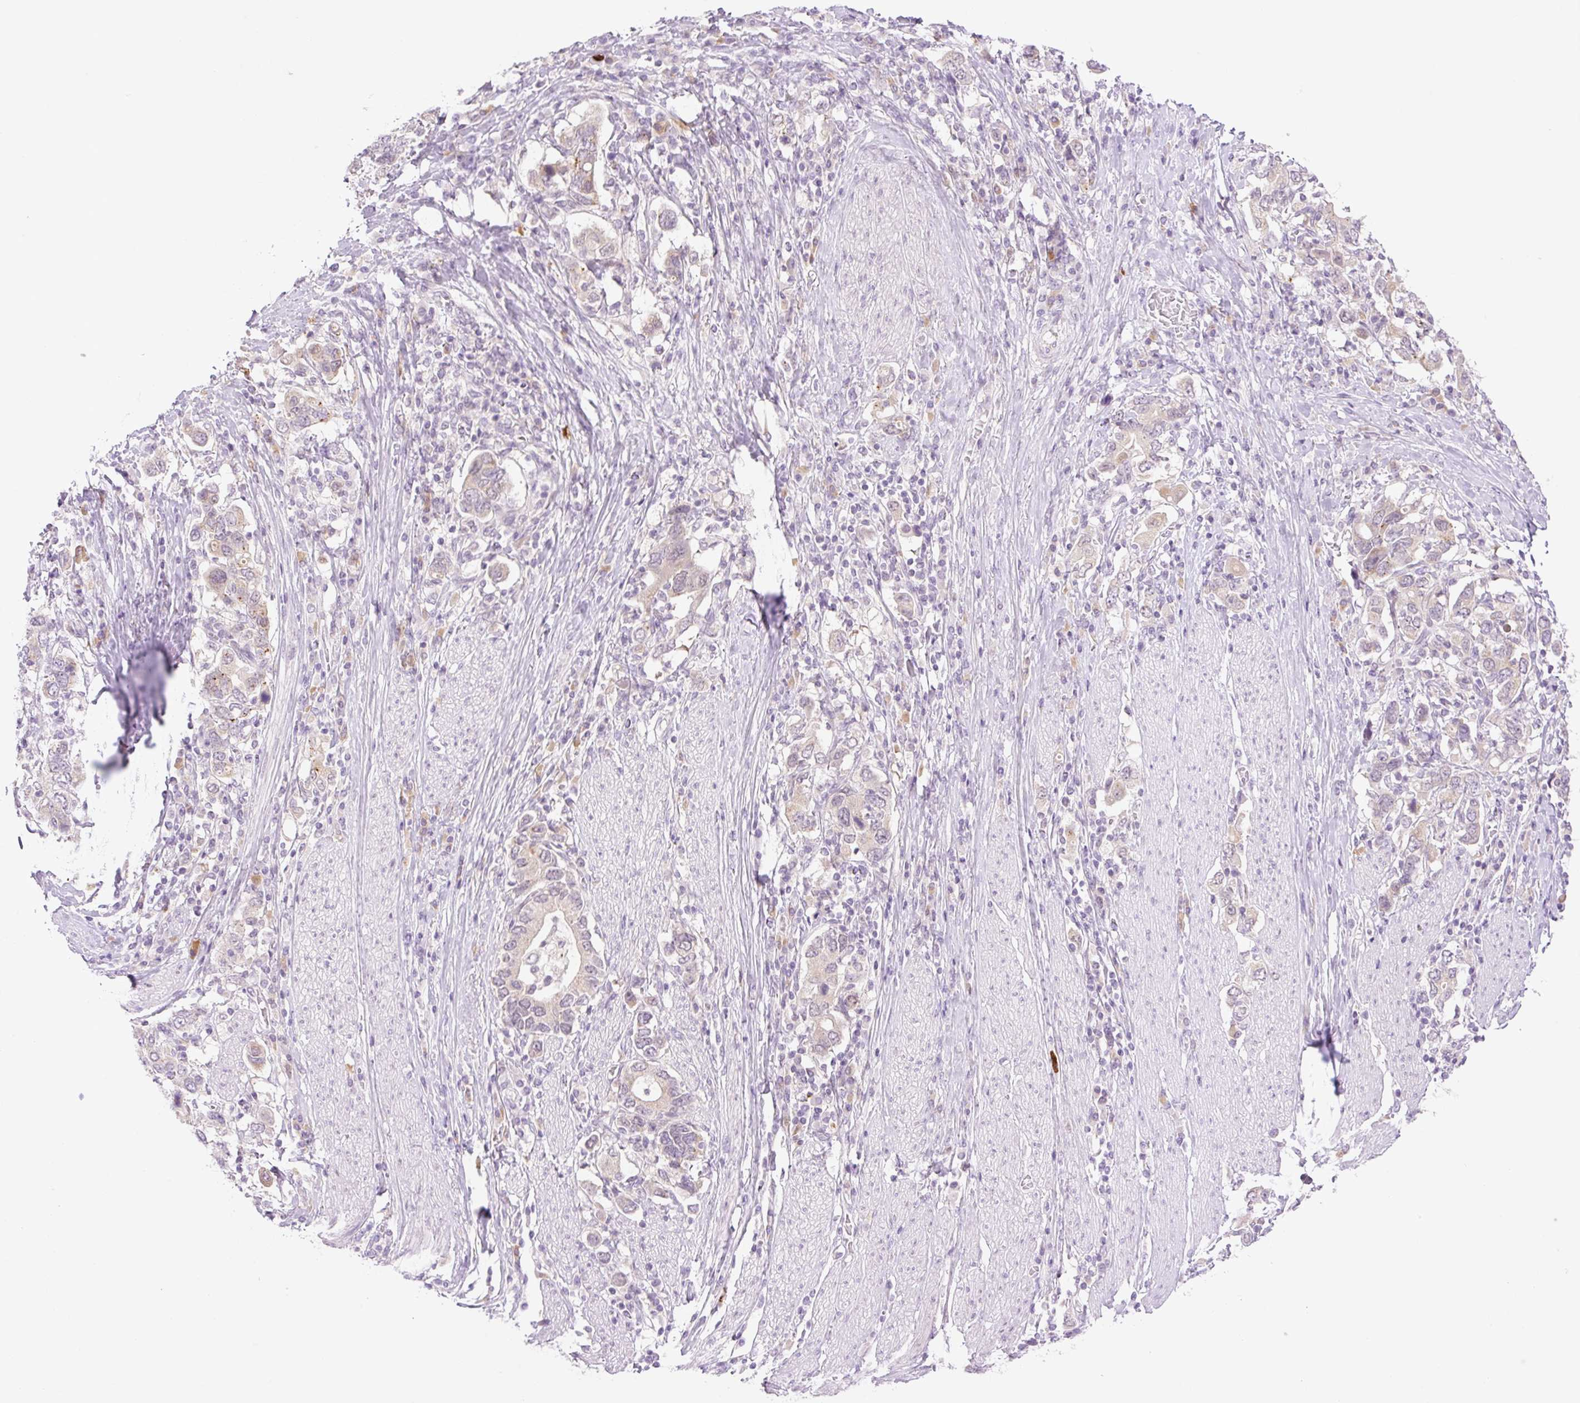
{"staining": {"intensity": "weak", "quantity": "25%-75%", "location": "cytoplasmic/membranous"}, "tissue": "stomach cancer", "cell_type": "Tumor cells", "image_type": "cancer", "snomed": [{"axis": "morphology", "description": "Adenocarcinoma, NOS"}, {"axis": "topography", "description": "Stomach, upper"}, {"axis": "topography", "description": "Stomach"}], "caption": "Immunohistochemistry (DAB (3,3'-diaminobenzidine)) staining of stomach adenocarcinoma exhibits weak cytoplasmic/membranous protein positivity in about 25%-75% of tumor cells.", "gene": "SPRYD4", "patient": {"sex": "male", "age": 62}}